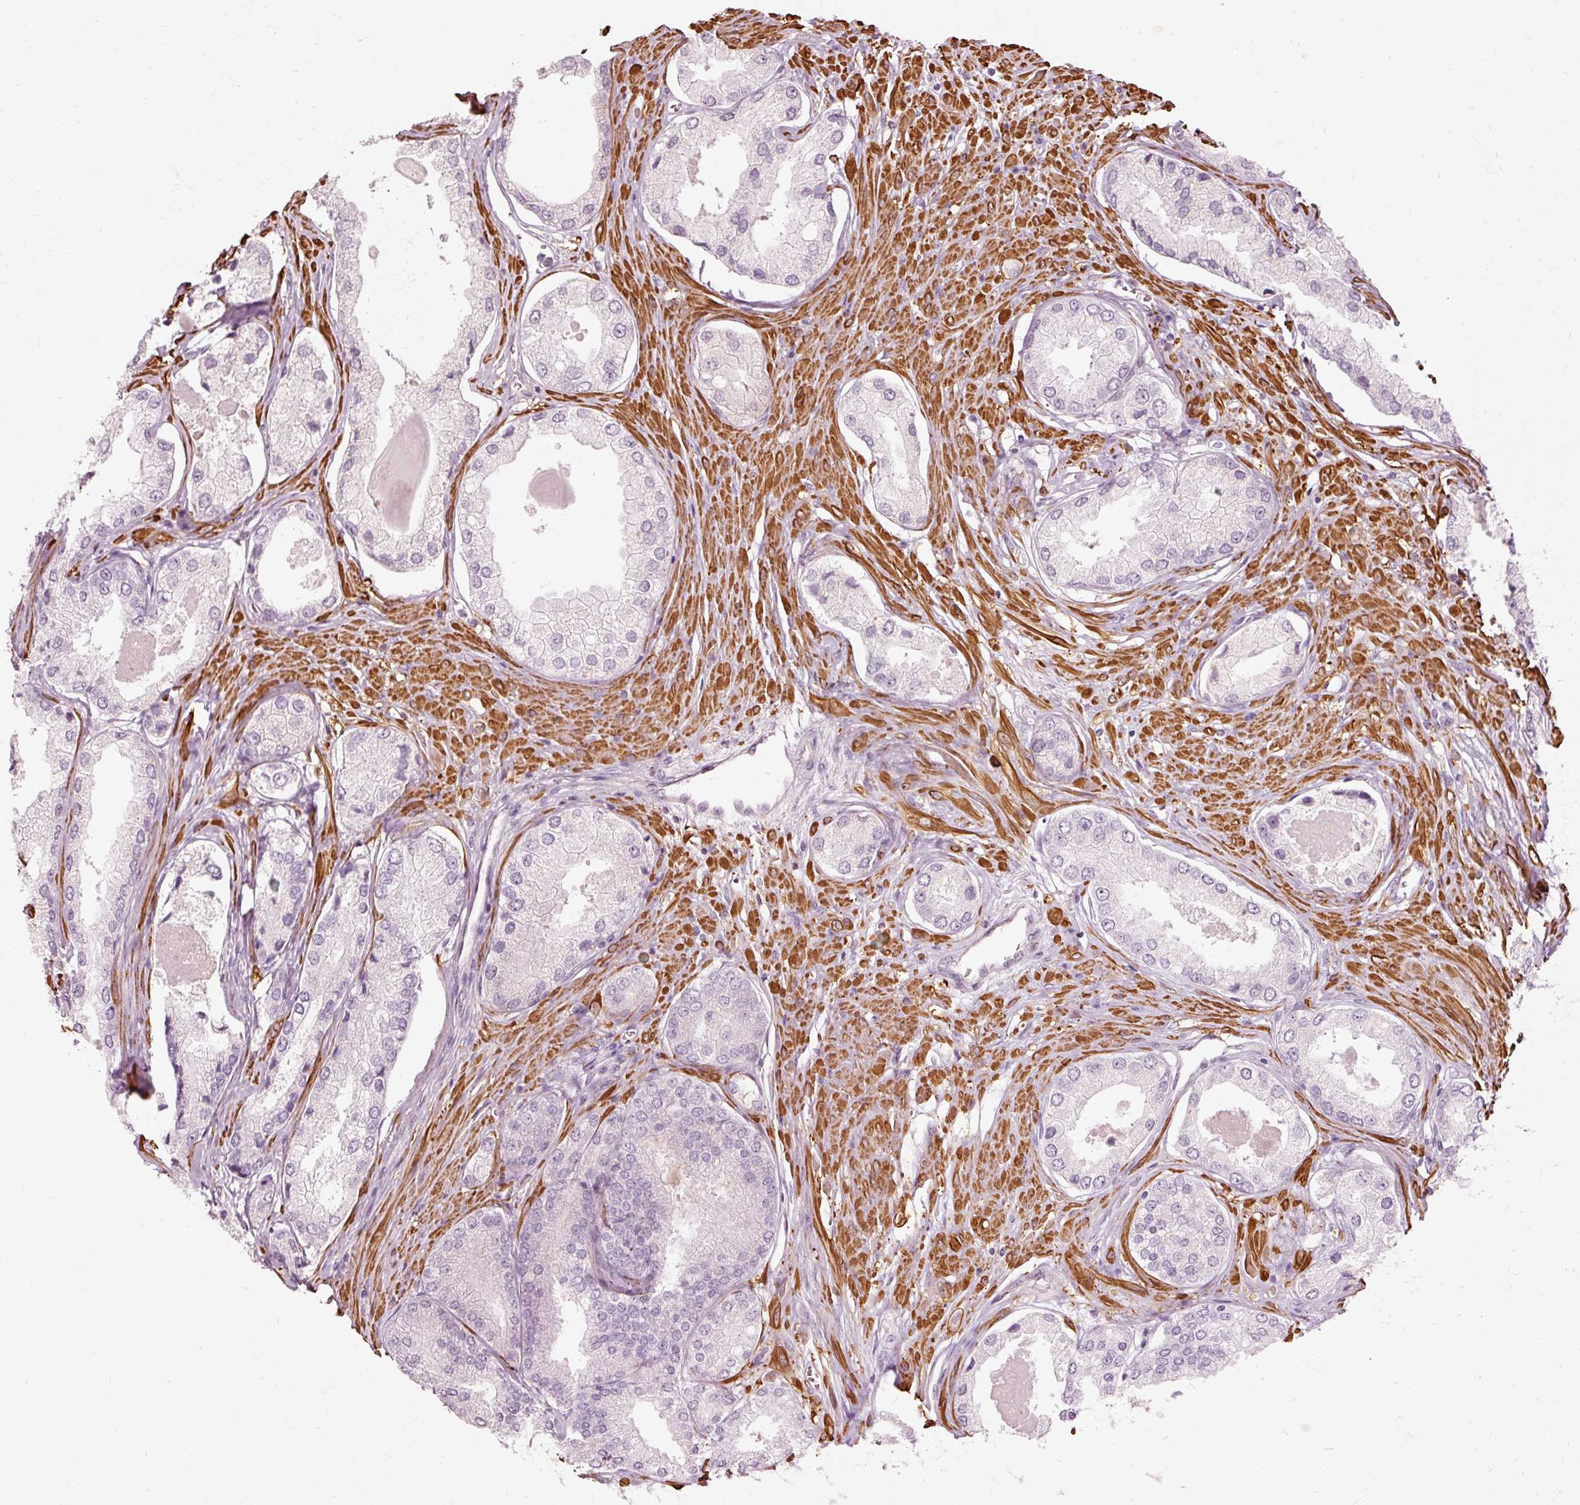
{"staining": {"intensity": "negative", "quantity": "none", "location": "none"}, "tissue": "prostate cancer", "cell_type": "Tumor cells", "image_type": "cancer", "snomed": [{"axis": "morphology", "description": "Adenocarcinoma, Low grade"}, {"axis": "topography", "description": "Prostate"}], "caption": "Immunohistochemical staining of prostate cancer (low-grade adenocarcinoma) shows no significant positivity in tumor cells.", "gene": "RGPD5", "patient": {"sex": "male", "age": 68}}